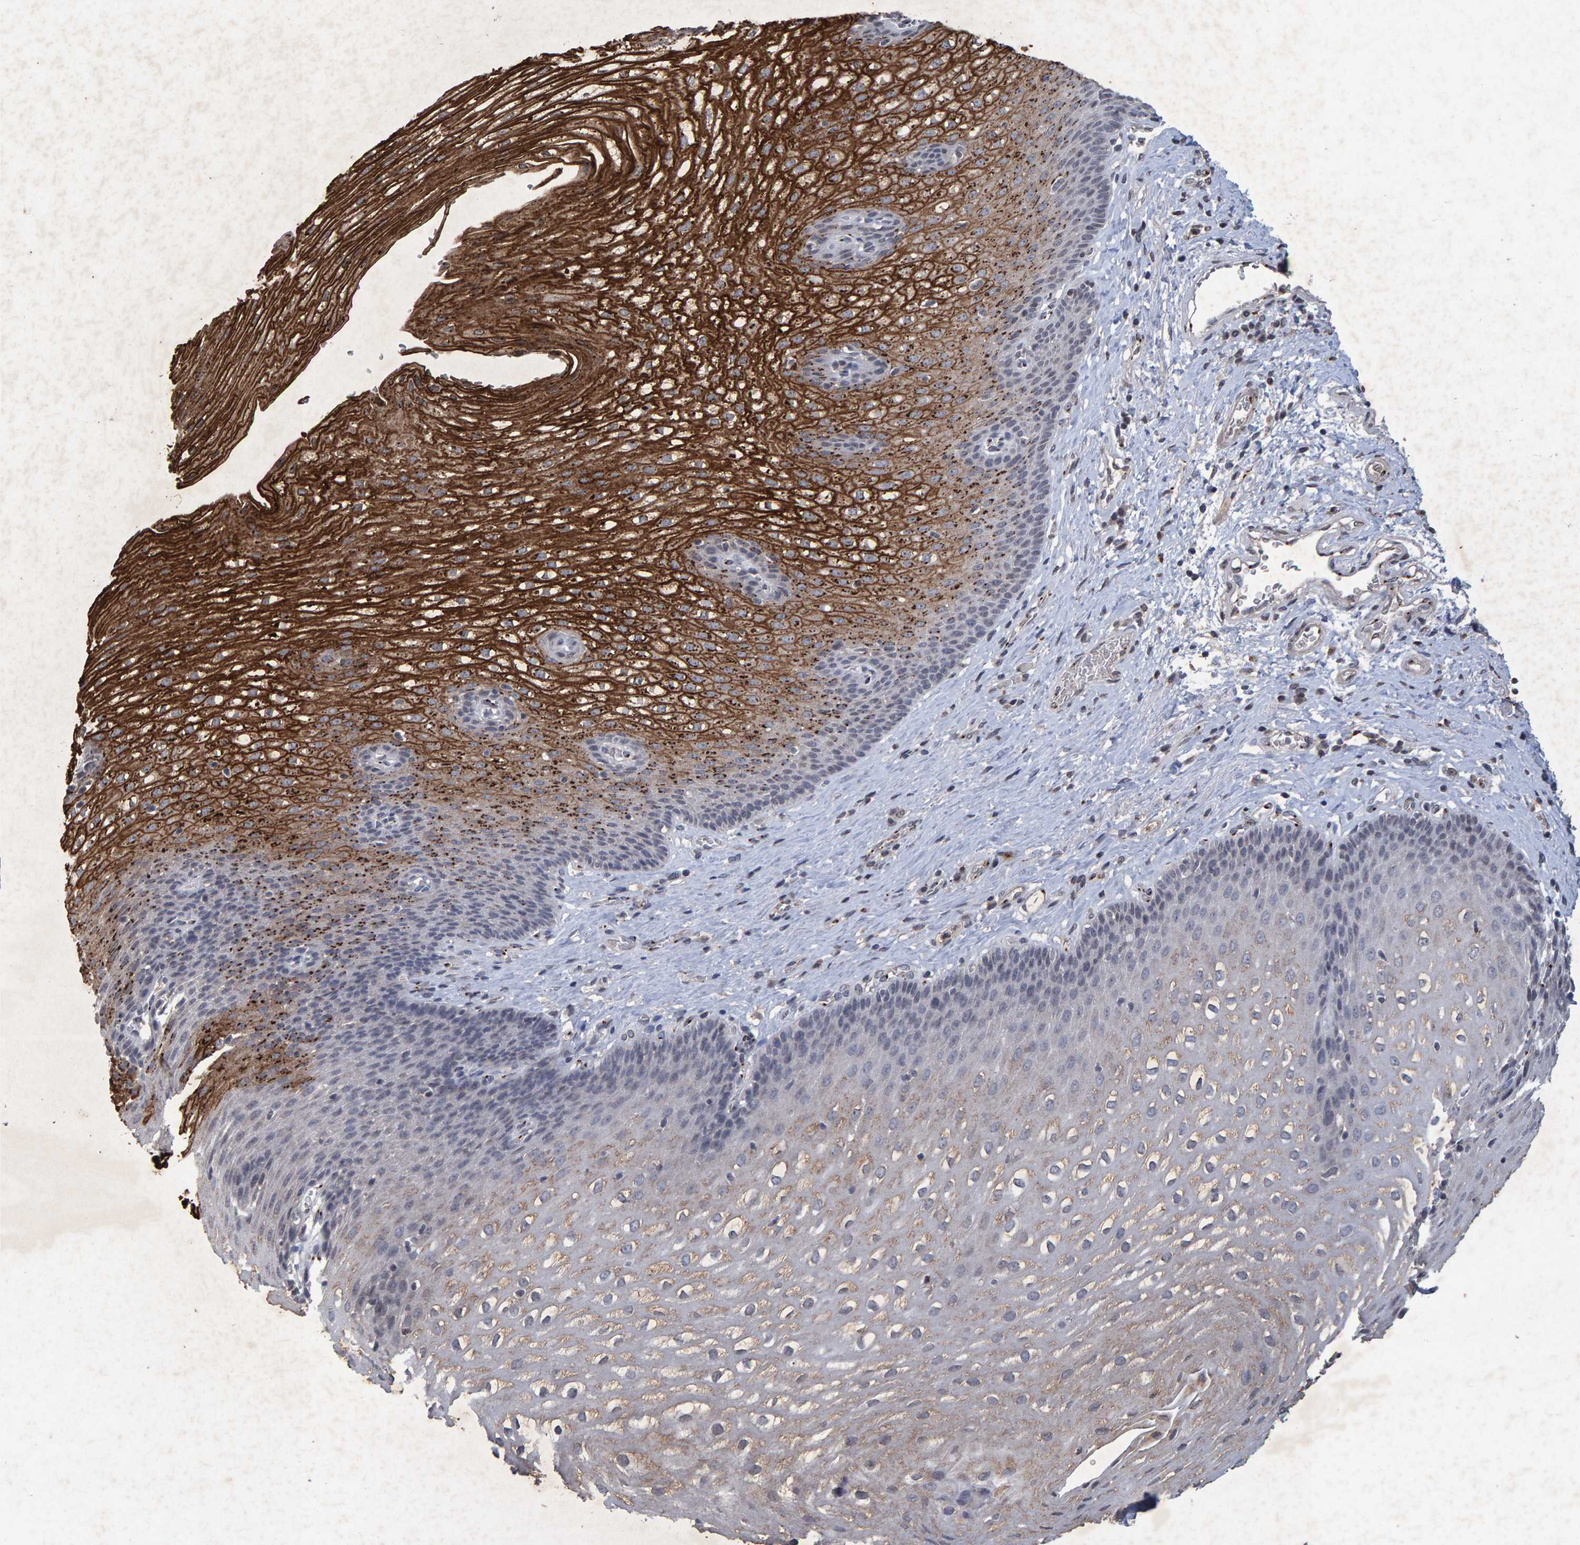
{"staining": {"intensity": "strong", "quantity": "<25%", "location": "cytoplasmic/membranous"}, "tissue": "esophagus", "cell_type": "Squamous epithelial cells", "image_type": "normal", "snomed": [{"axis": "morphology", "description": "Normal tissue, NOS"}, {"axis": "topography", "description": "Esophagus"}], "caption": "Brown immunohistochemical staining in normal human esophagus reveals strong cytoplasmic/membranous positivity in about <25% of squamous epithelial cells. (DAB (3,3'-diaminobenzidine) IHC, brown staining for protein, blue staining for nuclei).", "gene": "GALC", "patient": {"sex": "male", "age": 48}}